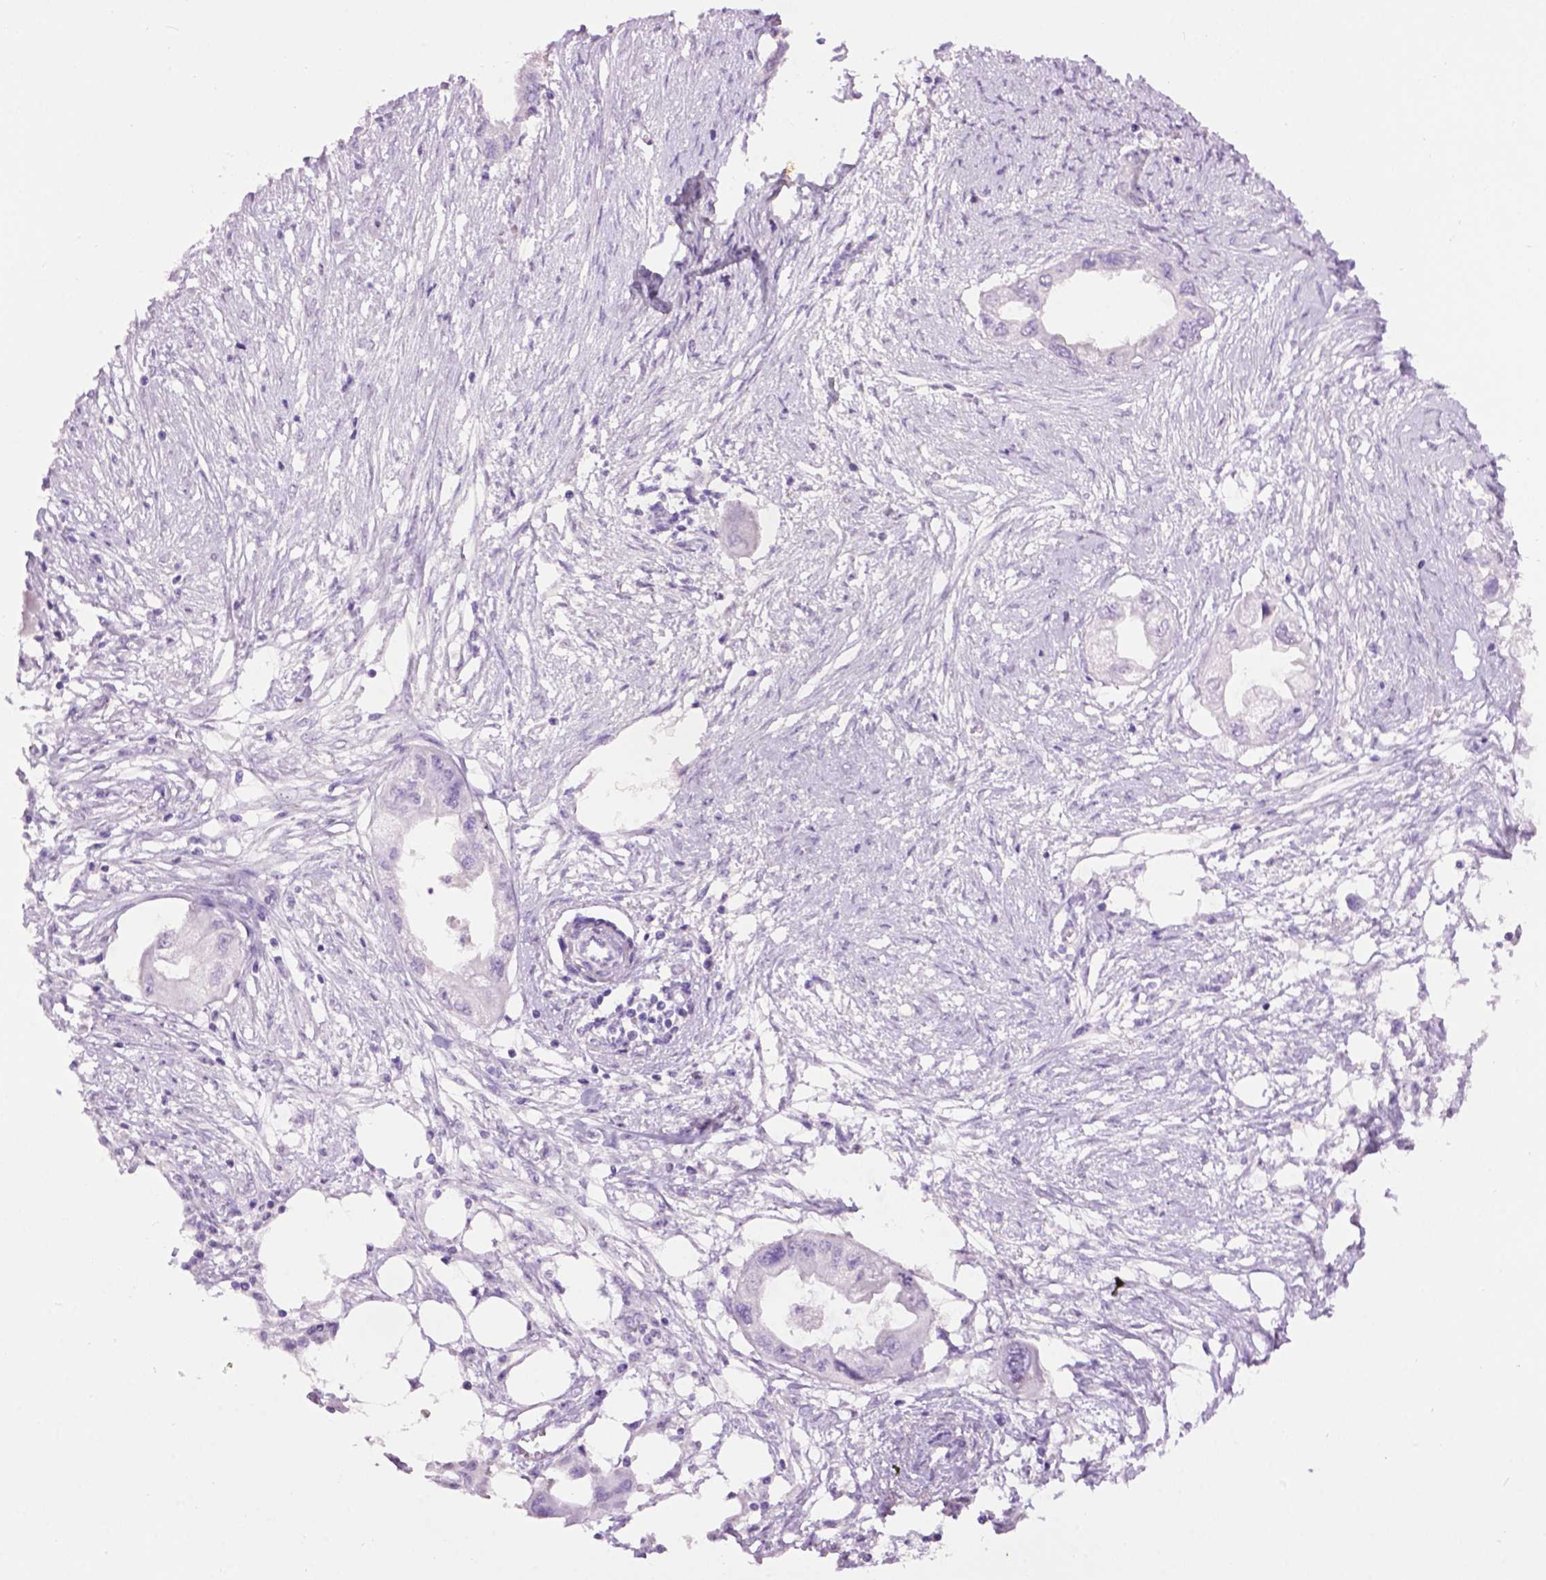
{"staining": {"intensity": "negative", "quantity": "none", "location": "none"}, "tissue": "endometrial cancer", "cell_type": "Tumor cells", "image_type": "cancer", "snomed": [{"axis": "morphology", "description": "Adenocarcinoma, NOS"}, {"axis": "morphology", "description": "Adenocarcinoma, metastatic, NOS"}, {"axis": "topography", "description": "Adipose tissue"}, {"axis": "topography", "description": "Endometrium"}], "caption": "Human adenocarcinoma (endometrial) stained for a protein using immunohistochemistry (IHC) displays no positivity in tumor cells.", "gene": "TH", "patient": {"sex": "female", "age": 67}}